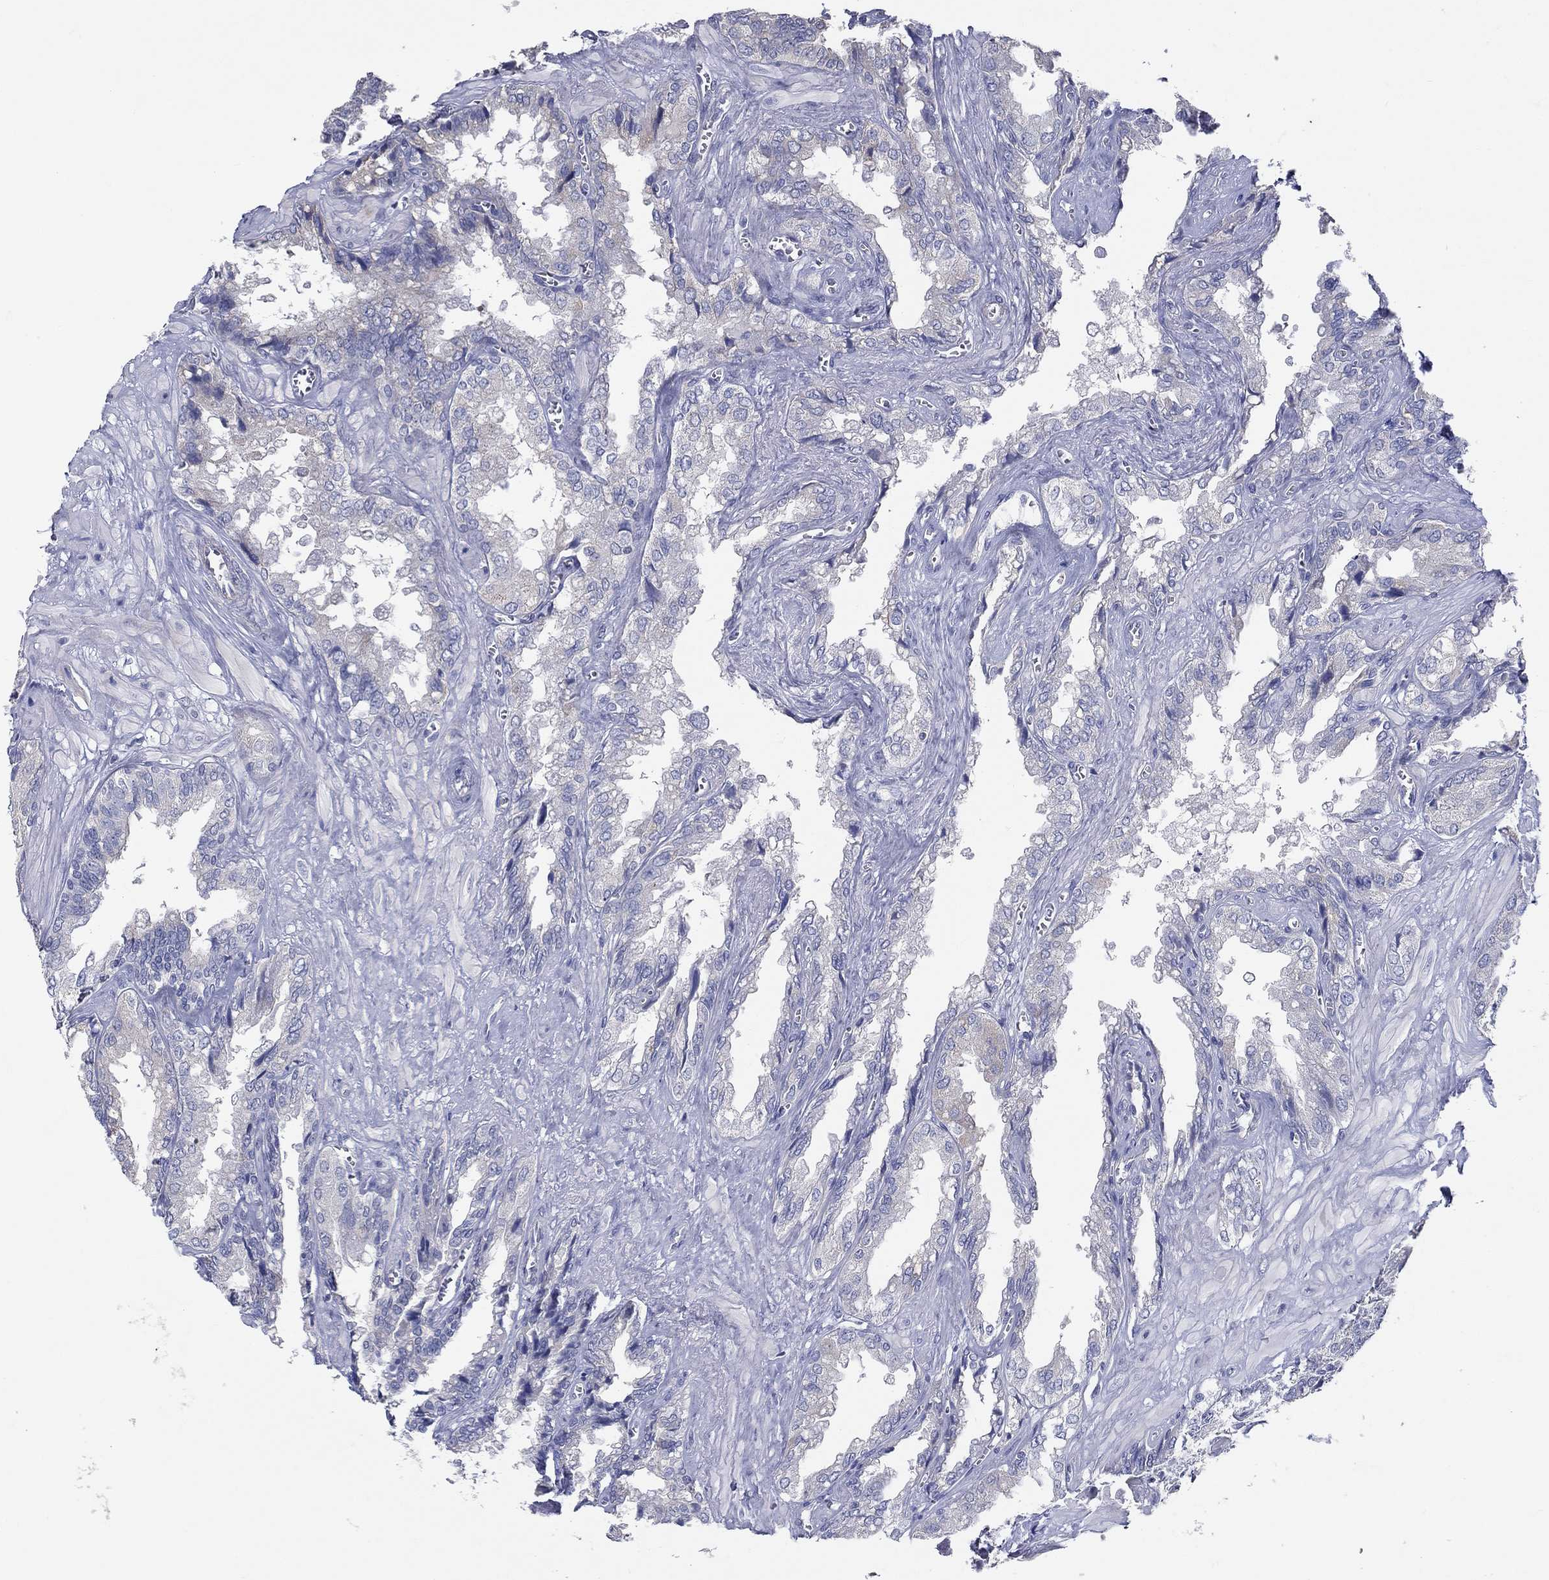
{"staining": {"intensity": "negative", "quantity": "none", "location": "none"}, "tissue": "seminal vesicle", "cell_type": "Glandular cells", "image_type": "normal", "snomed": [{"axis": "morphology", "description": "Normal tissue, NOS"}, {"axis": "topography", "description": "Seminal veicle"}], "caption": "IHC micrograph of unremarkable seminal vesicle: seminal vesicle stained with DAB (3,3'-diaminobenzidine) exhibits no significant protein positivity in glandular cells.", "gene": "ERMP1", "patient": {"sex": "male", "age": 67}}